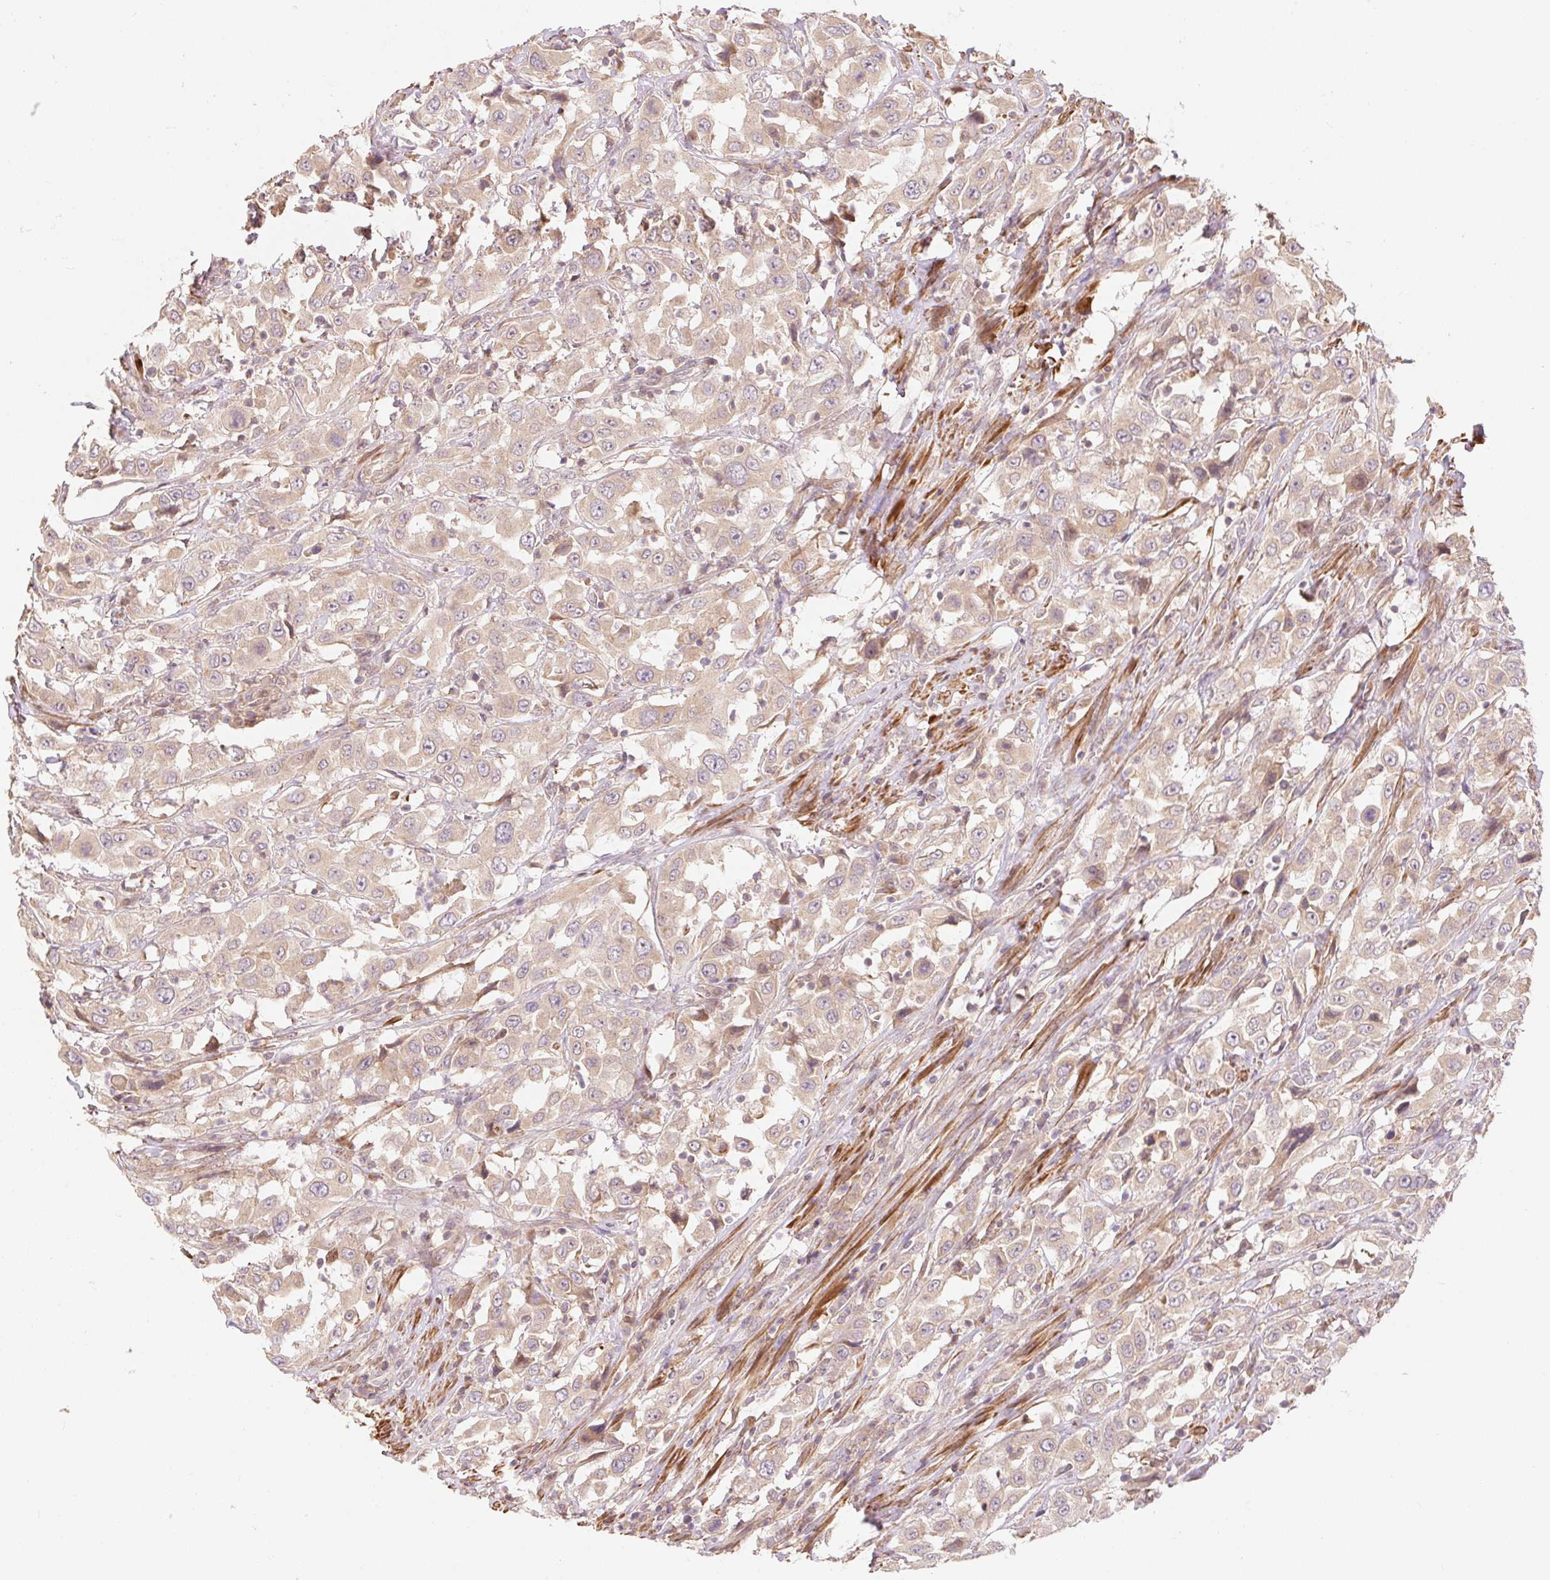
{"staining": {"intensity": "weak", "quantity": ">75%", "location": "cytoplasmic/membranous"}, "tissue": "urothelial cancer", "cell_type": "Tumor cells", "image_type": "cancer", "snomed": [{"axis": "morphology", "description": "Urothelial carcinoma, High grade"}, {"axis": "topography", "description": "Urinary bladder"}], "caption": "Urothelial cancer tissue displays weak cytoplasmic/membranous positivity in about >75% of tumor cells, visualized by immunohistochemistry.", "gene": "EMC10", "patient": {"sex": "male", "age": 61}}